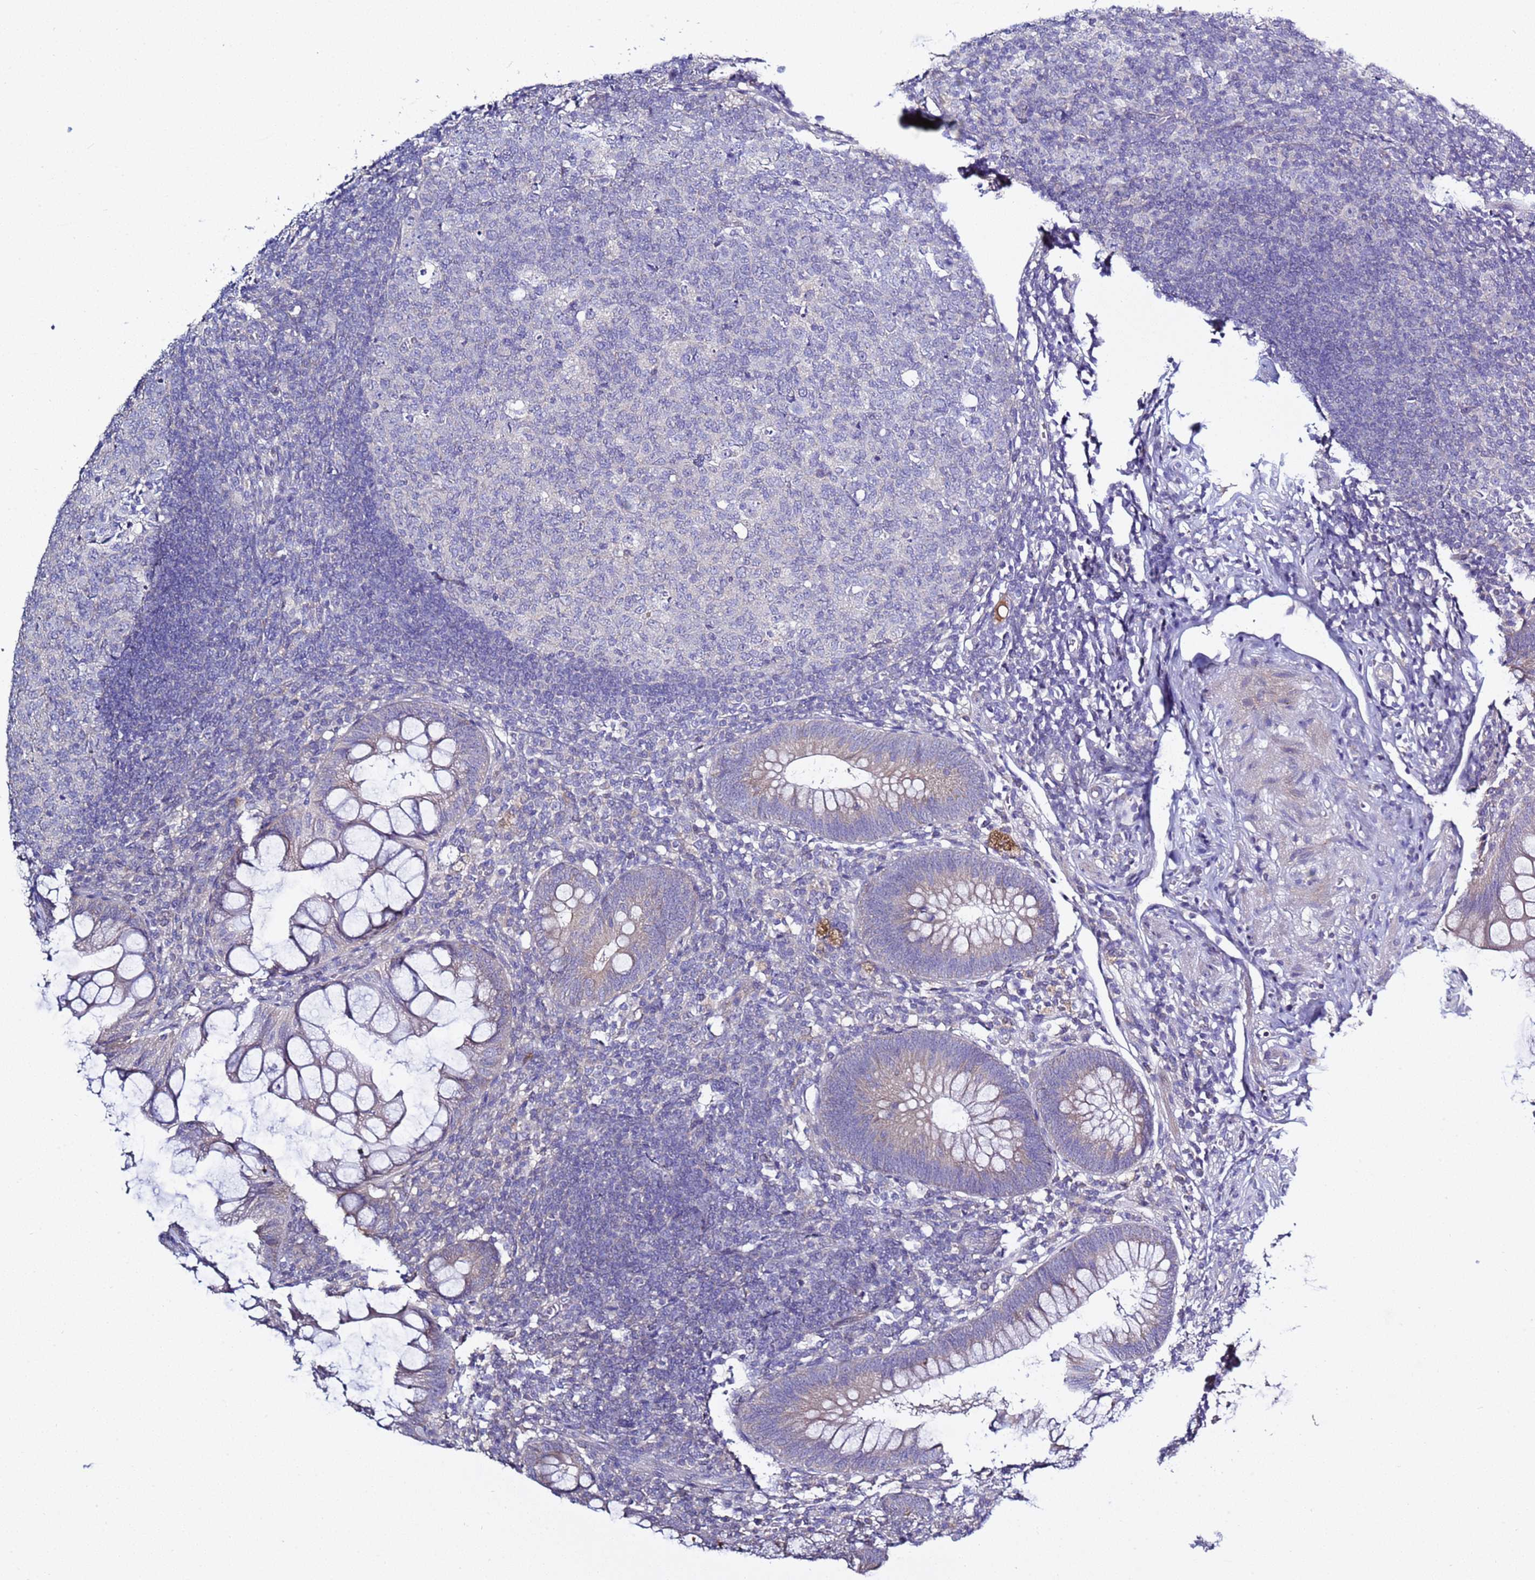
{"staining": {"intensity": "weak", "quantity": "<25%", "location": "cytoplasmic/membranous"}, "tissue": "appendix", "cell_type": "Glandular cells", "image_type": "normal", "snomed": [{"axis": "morphology", "description": "Normal tissue, NOS"}, {"axis": "topography", "description": "Appendix"}], "caption": "A micrograph of human appendix is negative for staining in glandular cells.", "gene": "RABL2A", "patient": {"sex": "male", "age": 56}}